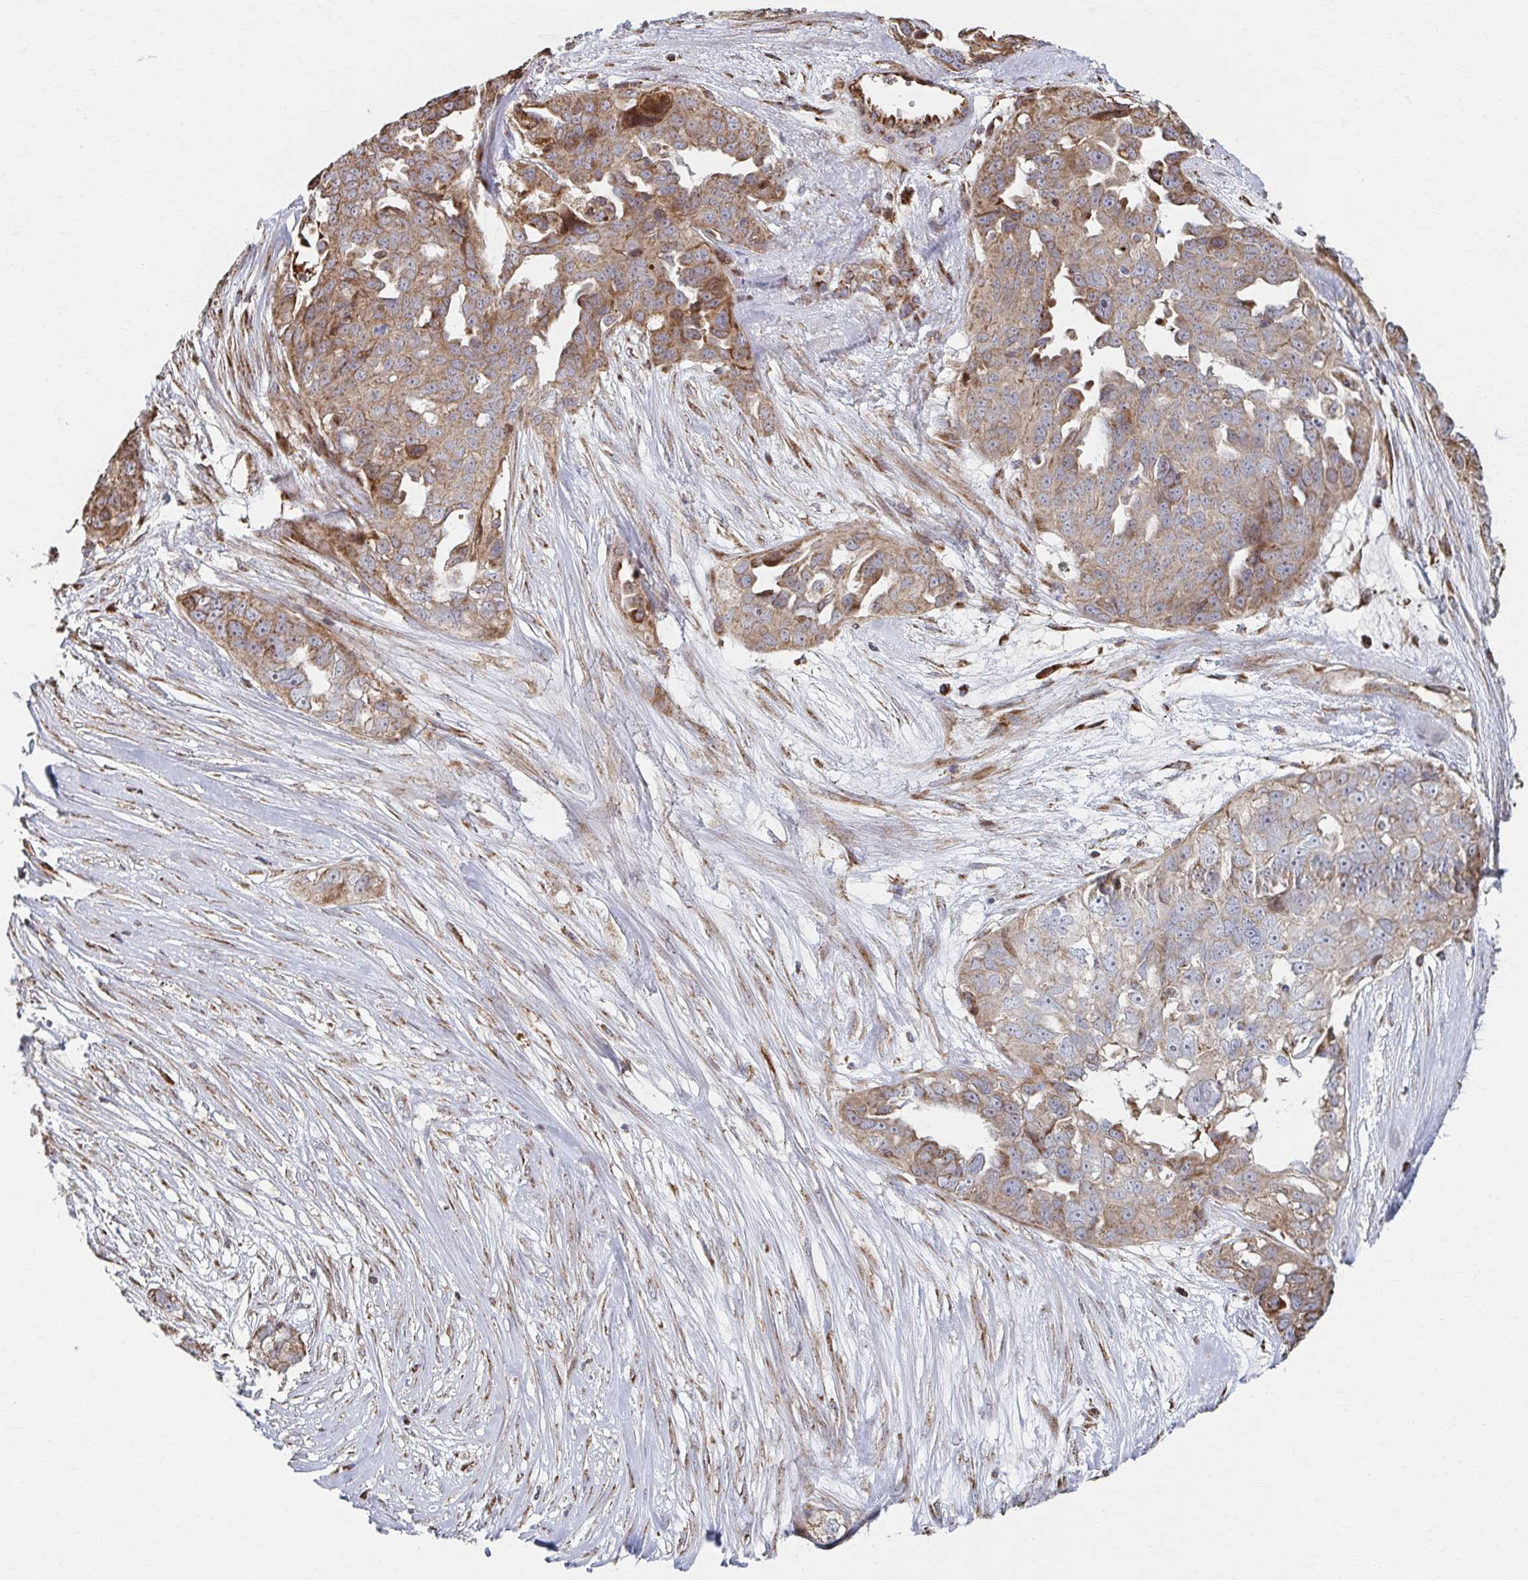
{"staining": {"intensity": "moderate", "quantity": ">75%", "location": "cytoplasmic/membranous"}, "tissue": "ovarian cancer", "cell_type": "Tumor cells", "image_type": "cancer", "snomed": [{"axis": "morphology", "description": "Carcinoma, endometroid"}, {"axis": "topography", "description": "Ovary"}], "caption": "IHC micrograph of neoplastic tissue: ovarian cancer (endometroid carcinoma) stained using immunohistochemistry (IHC) demonstrates medium levels of moderate protein expression localized specifically in the cytoplasmic/membranous of tumor cells, appearing as a cytoplasmic/membranous brown color.", "gene": "SAT1", "patient": {"sex": "female", "age": 70}}